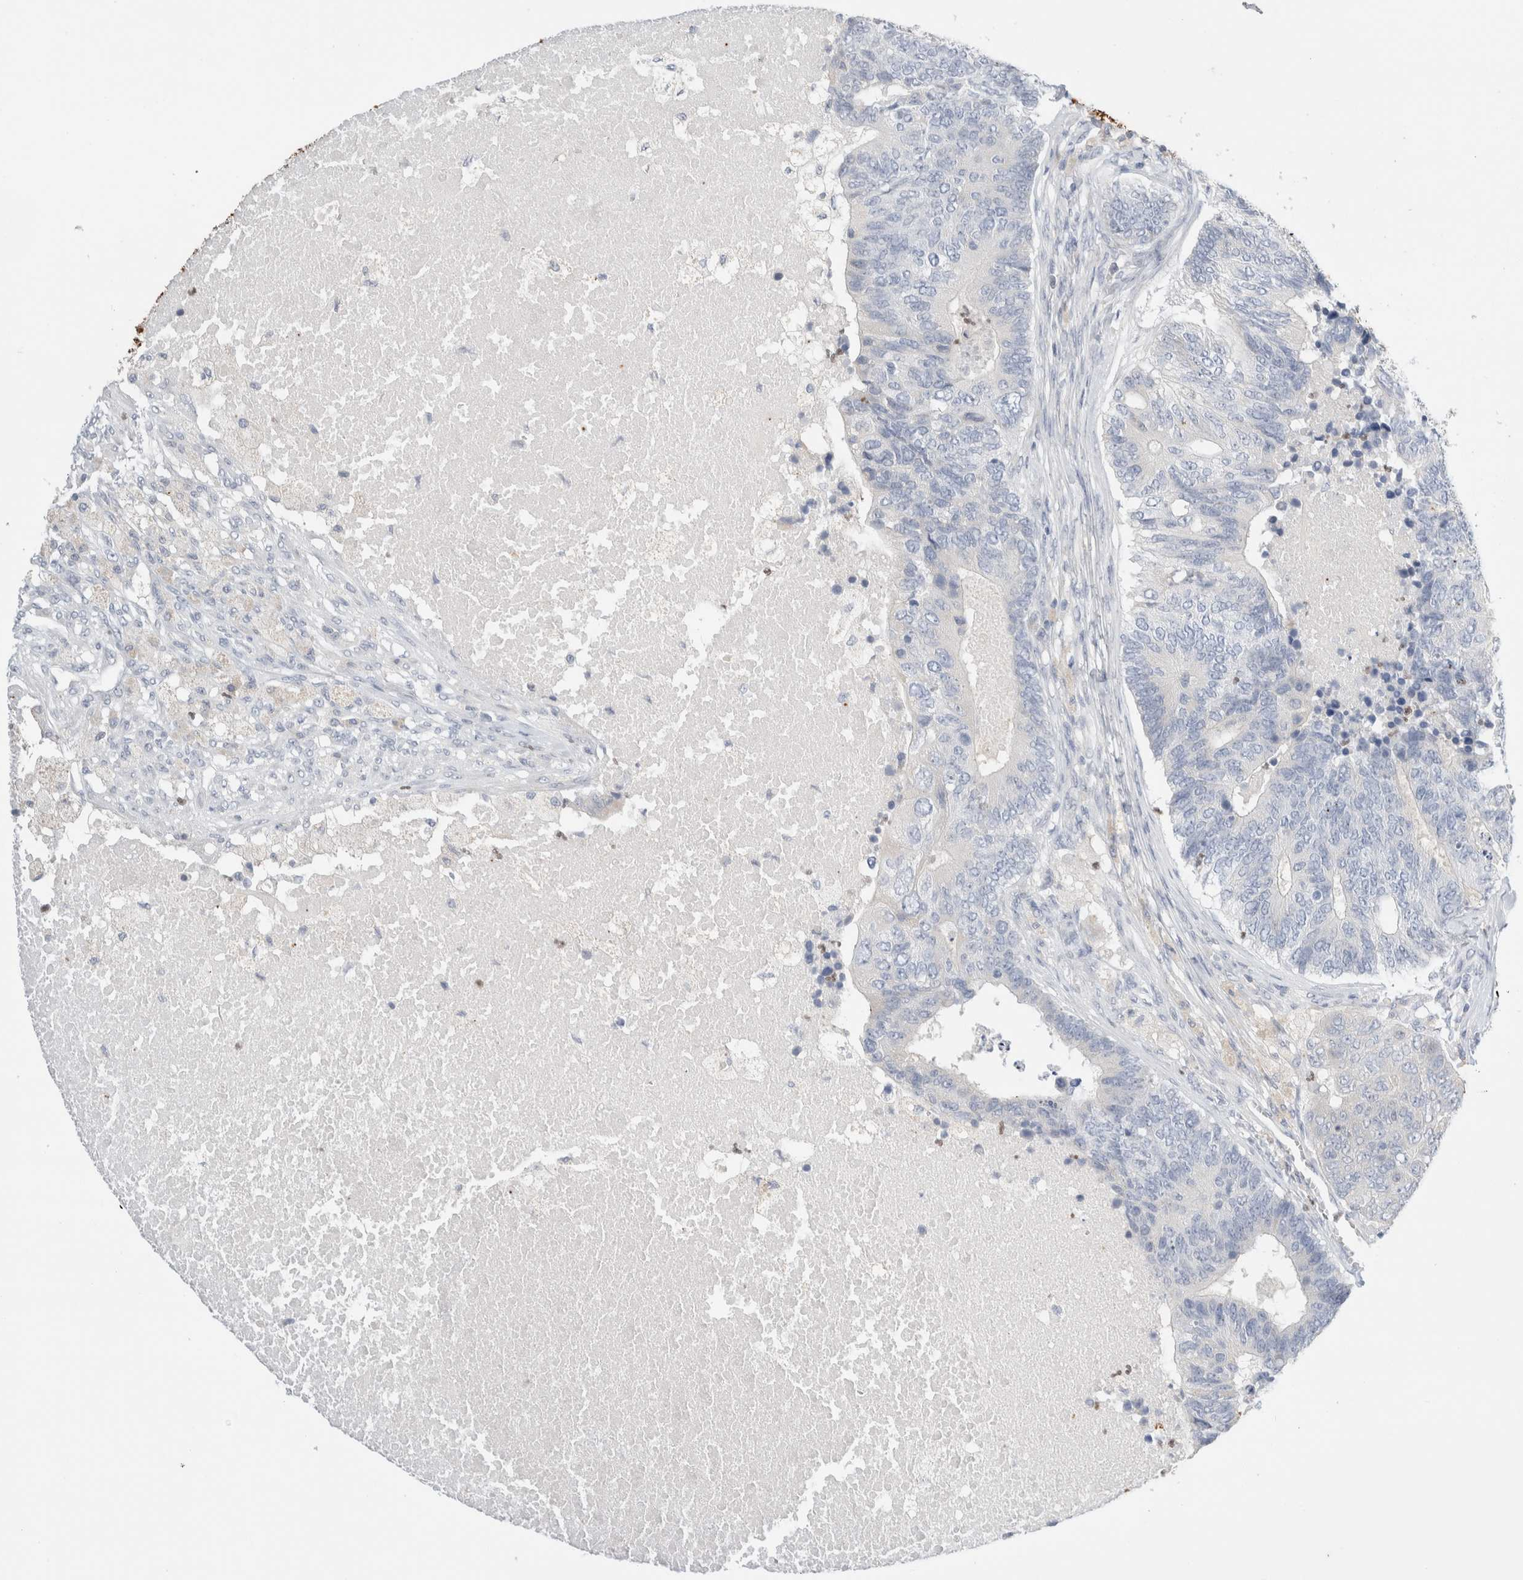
{"staining": {"intensity": "negative", "quantity": "none", "location": "none"}, "tissue": "colorectal cancer", "cell_type": "Tumor cells", "image_type": "cancer", "snomed": [{"axis": "morphology", "description": "Adenocarcinoma, NOS"}, {"axis": "topography", "description": "Colon"}], "caption": "A high-resolution histopathology image shows IHC staining of adenocarcinoma (colorectal), which demonstrates no significant expression in tumor cells. (Brightfield microscopy of DAB (3,3'-diaminobenzidine) IHC at high magnification).", "gene": "ADAM30", "patient": {"sex": "female", "age": 67}}